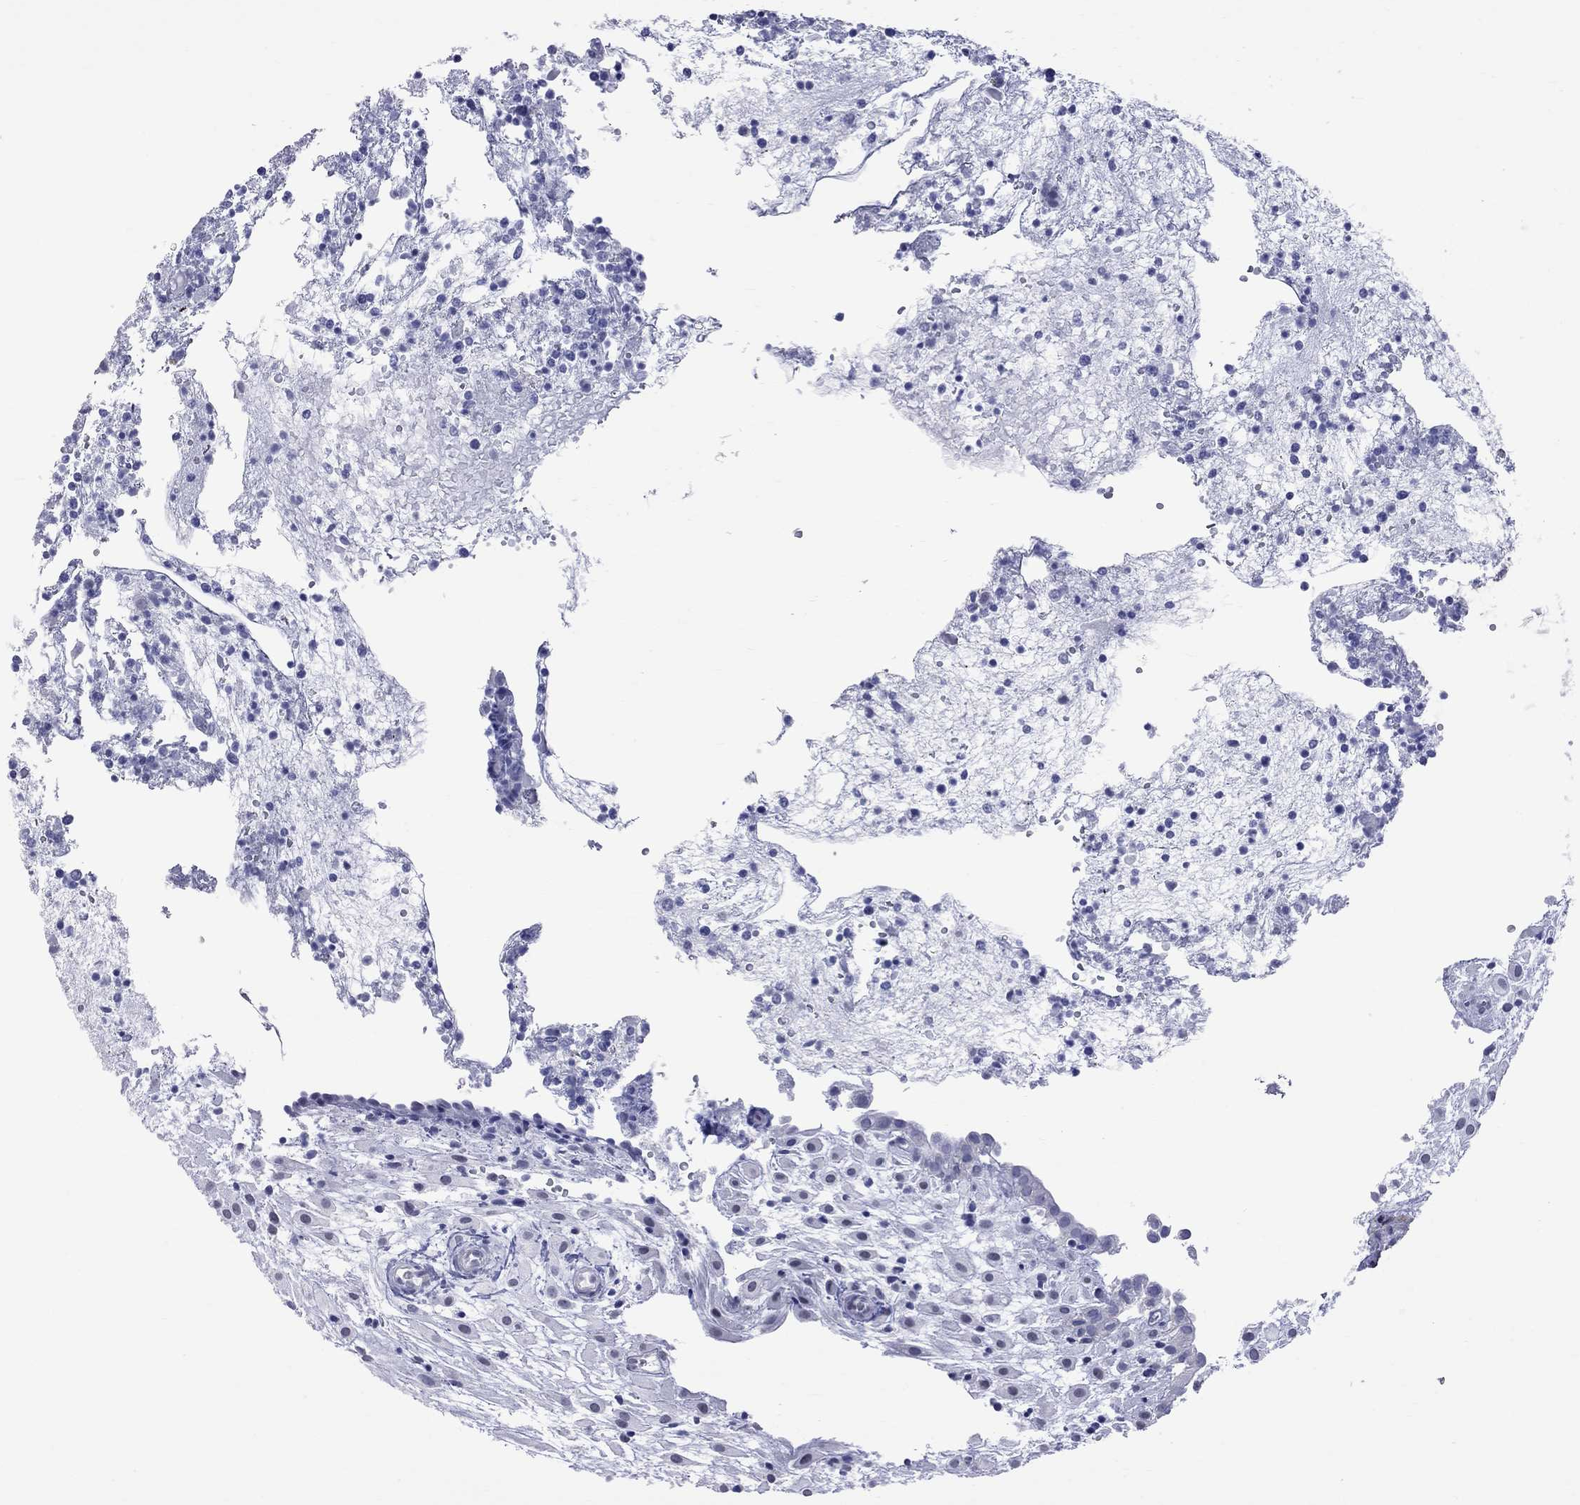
{"staining": {"intensity": "negative", "quantity": "none", "location": "none"}, "tissue": "placenta", "cell_type": "Decidual cells", "image_type": "normal", "snomed": [{"axis": "morphology", "description": "Normal tissue, NOS"}, {"axis": "topography", "description": "Placenta"}], "caption": "IHC image of unremarkable placenta: human placenta stained with DAB (3,3'-diaminobenzidine) displays no significant protein positivity in decidual cells.", "gene": "BPIFB1", "patient": {"sex": "female", "age": 24}}